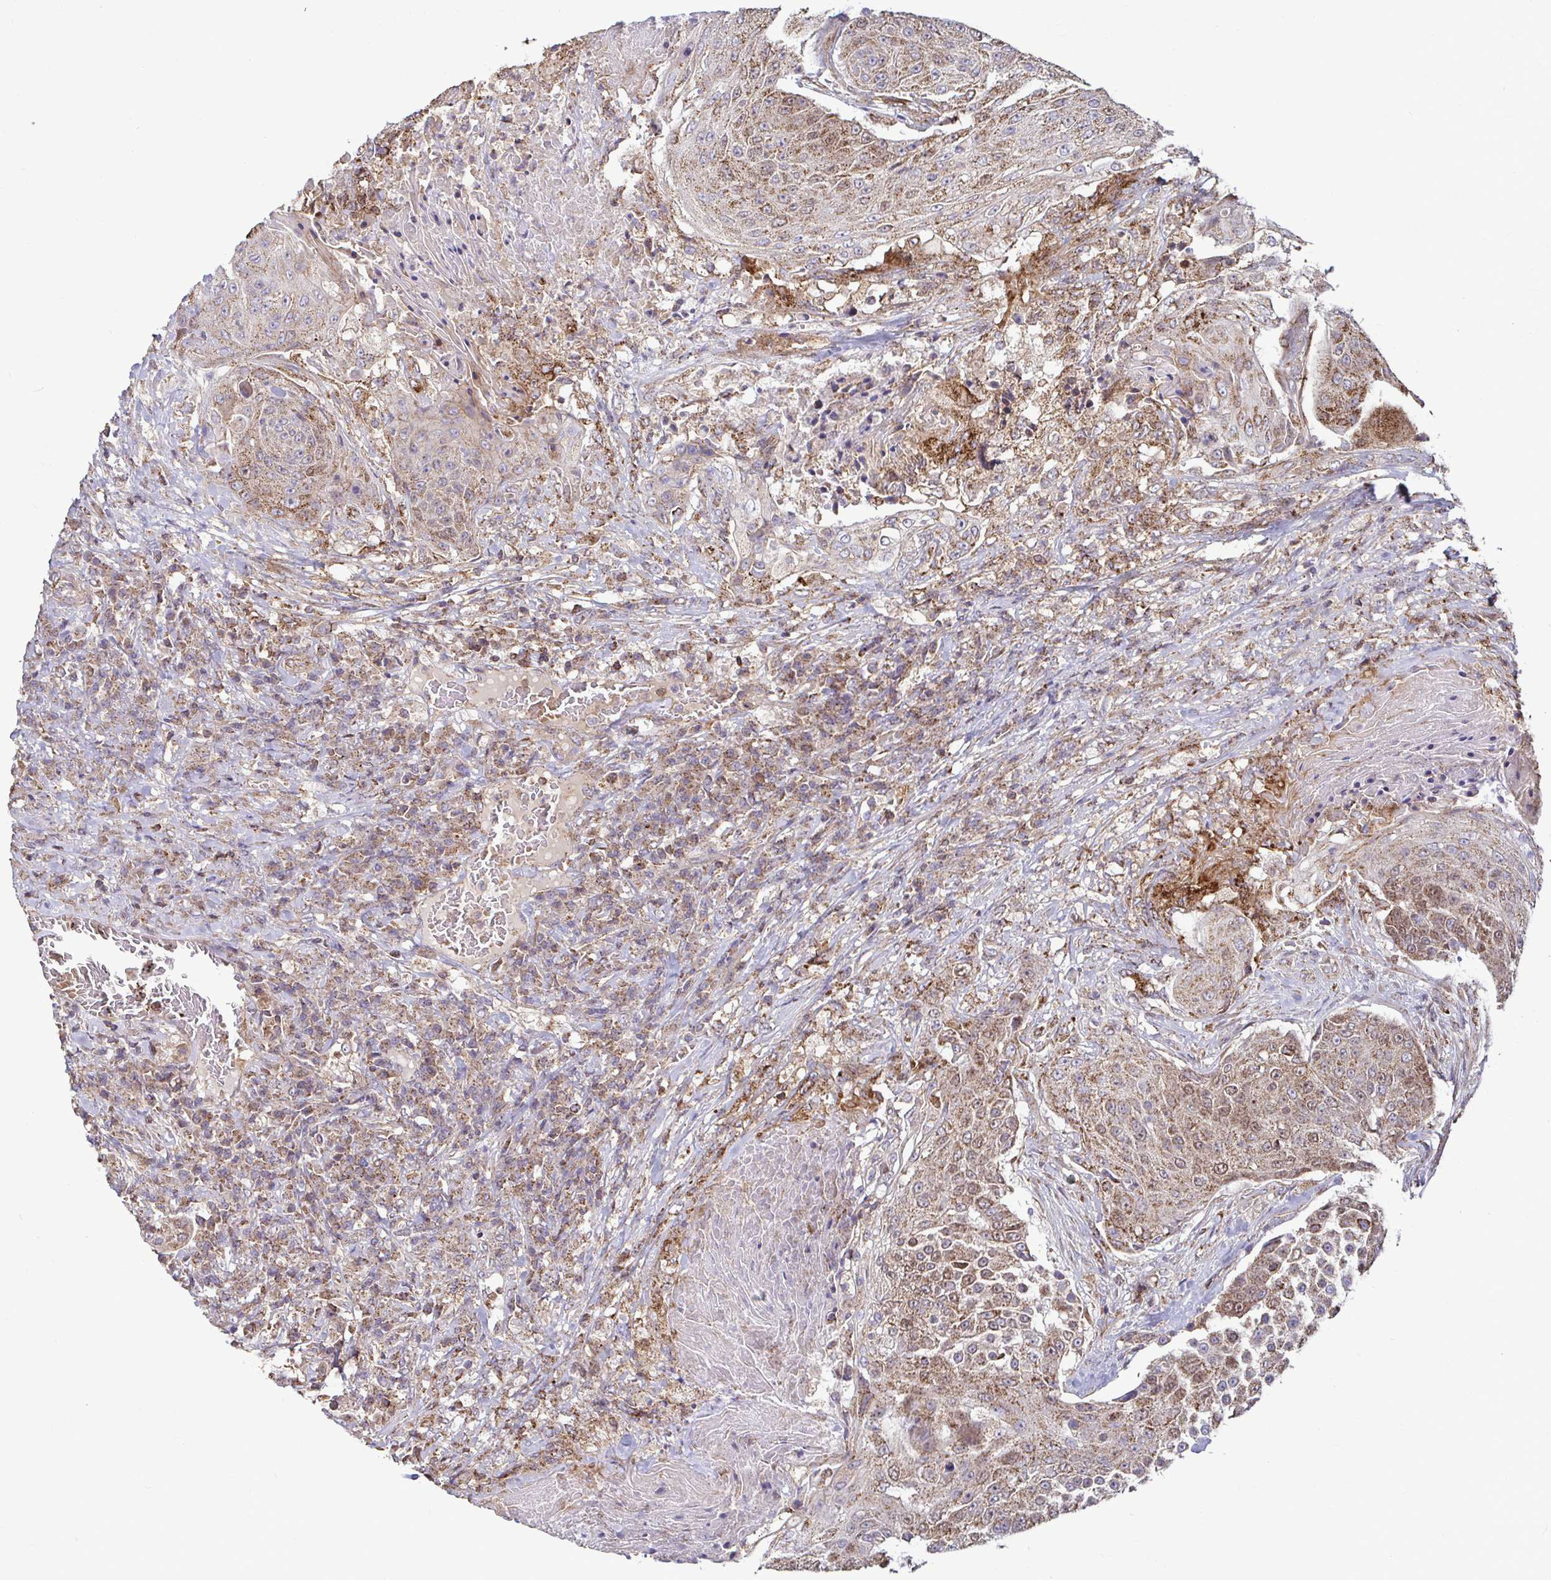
{"staining": {"intensity": "moderate", "quantity": ">75%", "location": "cytoplasmic/membranous"}, "tissue": "urothelial cancer", "cell_type": "Tumor cells", "image_type": "cancer", "snomed": [{"axis": "morphology", "description": "Urothelial carcinoma, High grade"}, {"axis": "topography", "description": "Urinary bladder"}], "caption": "Immunohistochemistry (IHC) (DAB (3,3'-diaminobenzidine)) staining of human high-grade urothelial carcinoma shows moderate cytoplasmic/membranous protein staining in approximately >75% of tumor cells. (Brightfield microscopy of DAB IHC at high magnification).", "gene": "SPRY1", "patient": {"sex": "female", "age": 63}}